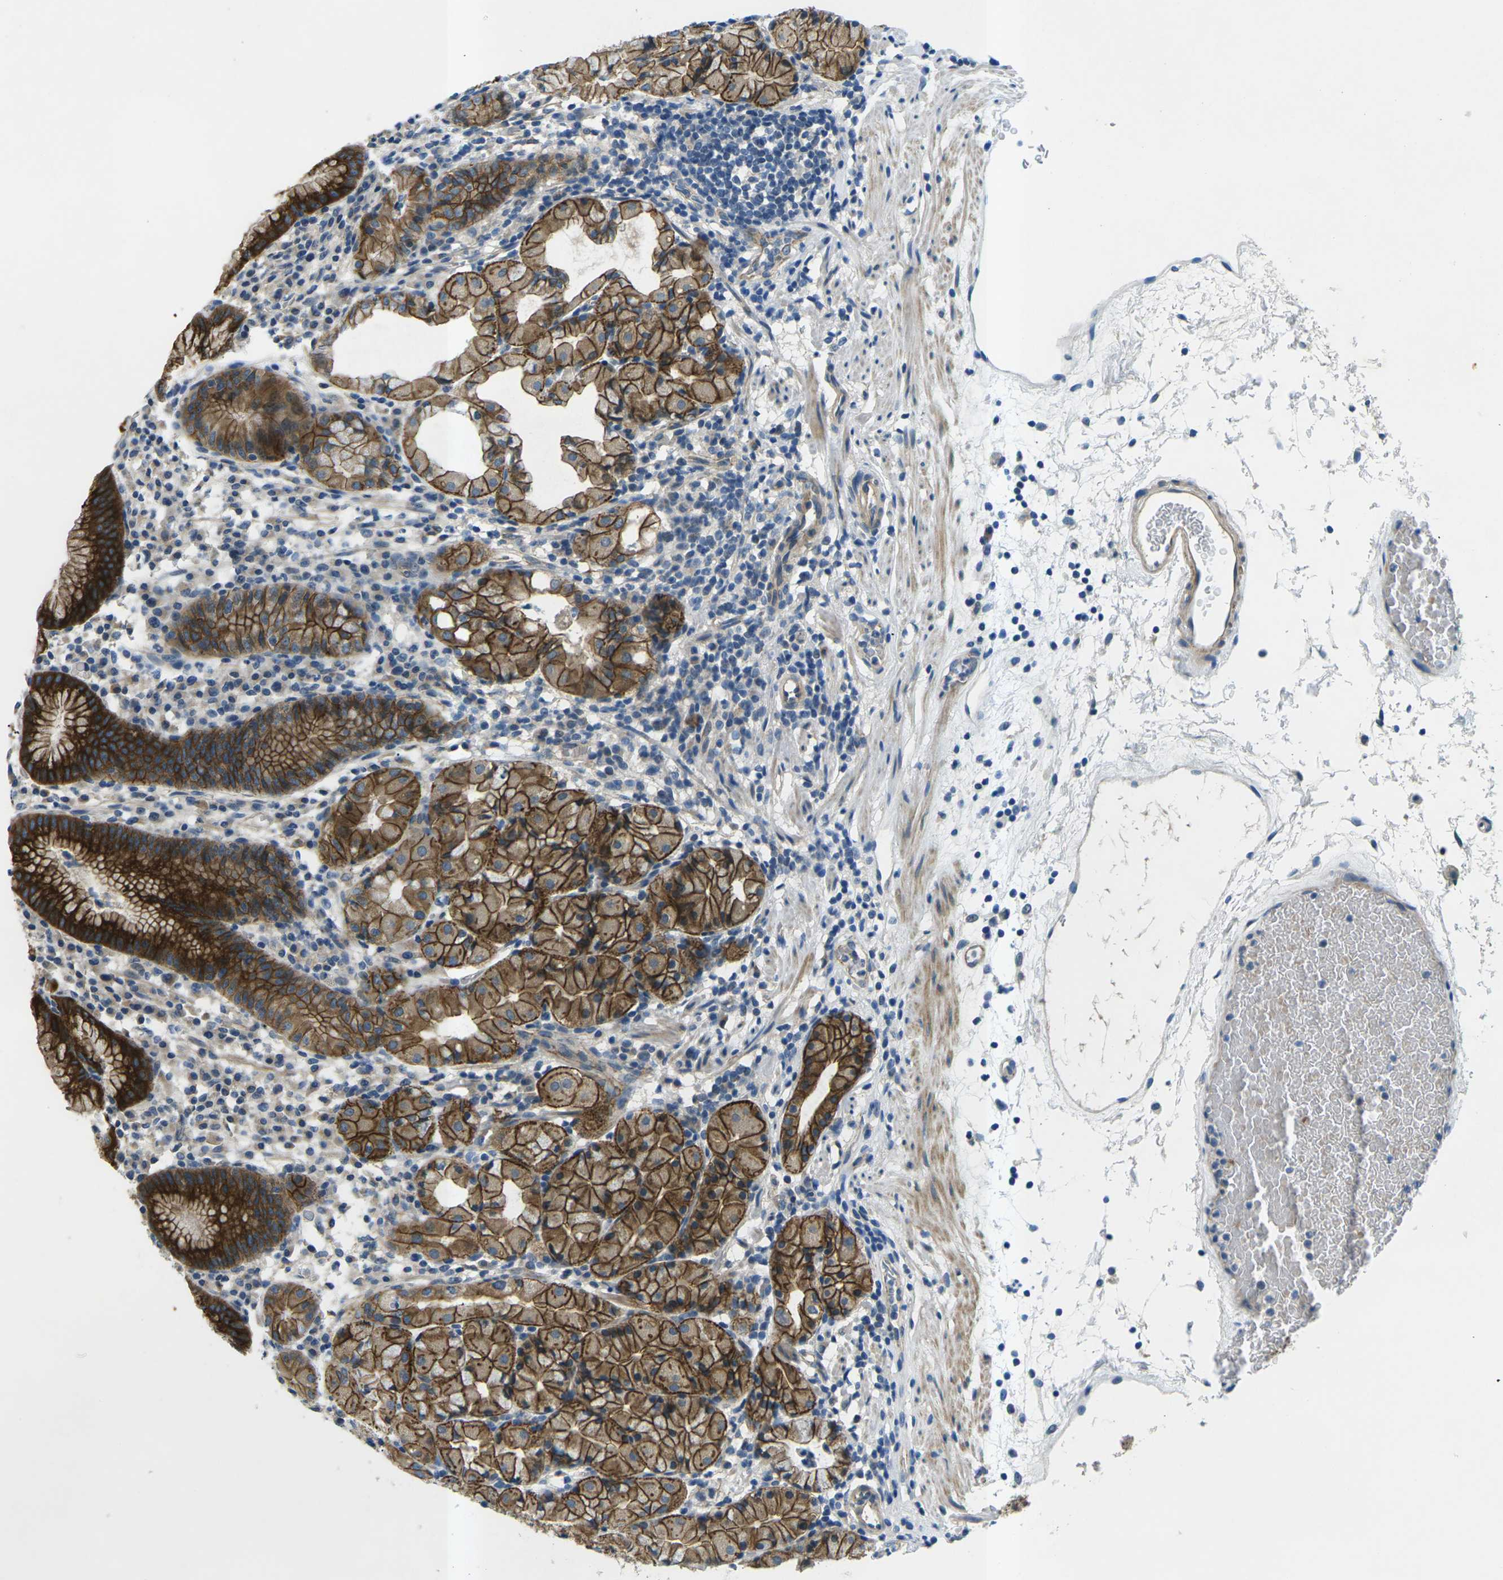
{"staining": {"intensity": "strong", "quantity": ">75%", "location": "cytoplasmic/membranous"}, "tissue": "stomach", "cell_type": "Glandular cells", "image_type": "normal", "snomed": [{"axis": "morphology", "description": "Normal tissue, NOS"}, {"axis": "topography", "description": "Stomach"}, {"axis": "topography", "description": "Stomach, lower"}], "caption": "The histopathology image exhibits staining of normal stomach, revealing strong cytoplasmic/membranous protein positivity (brown color) within glandular cells. (DAB = brown stain, brightfield microscopy at high magnification).", "gene": "CTNND1", "patient": {"sex": "female", "age": 75}}